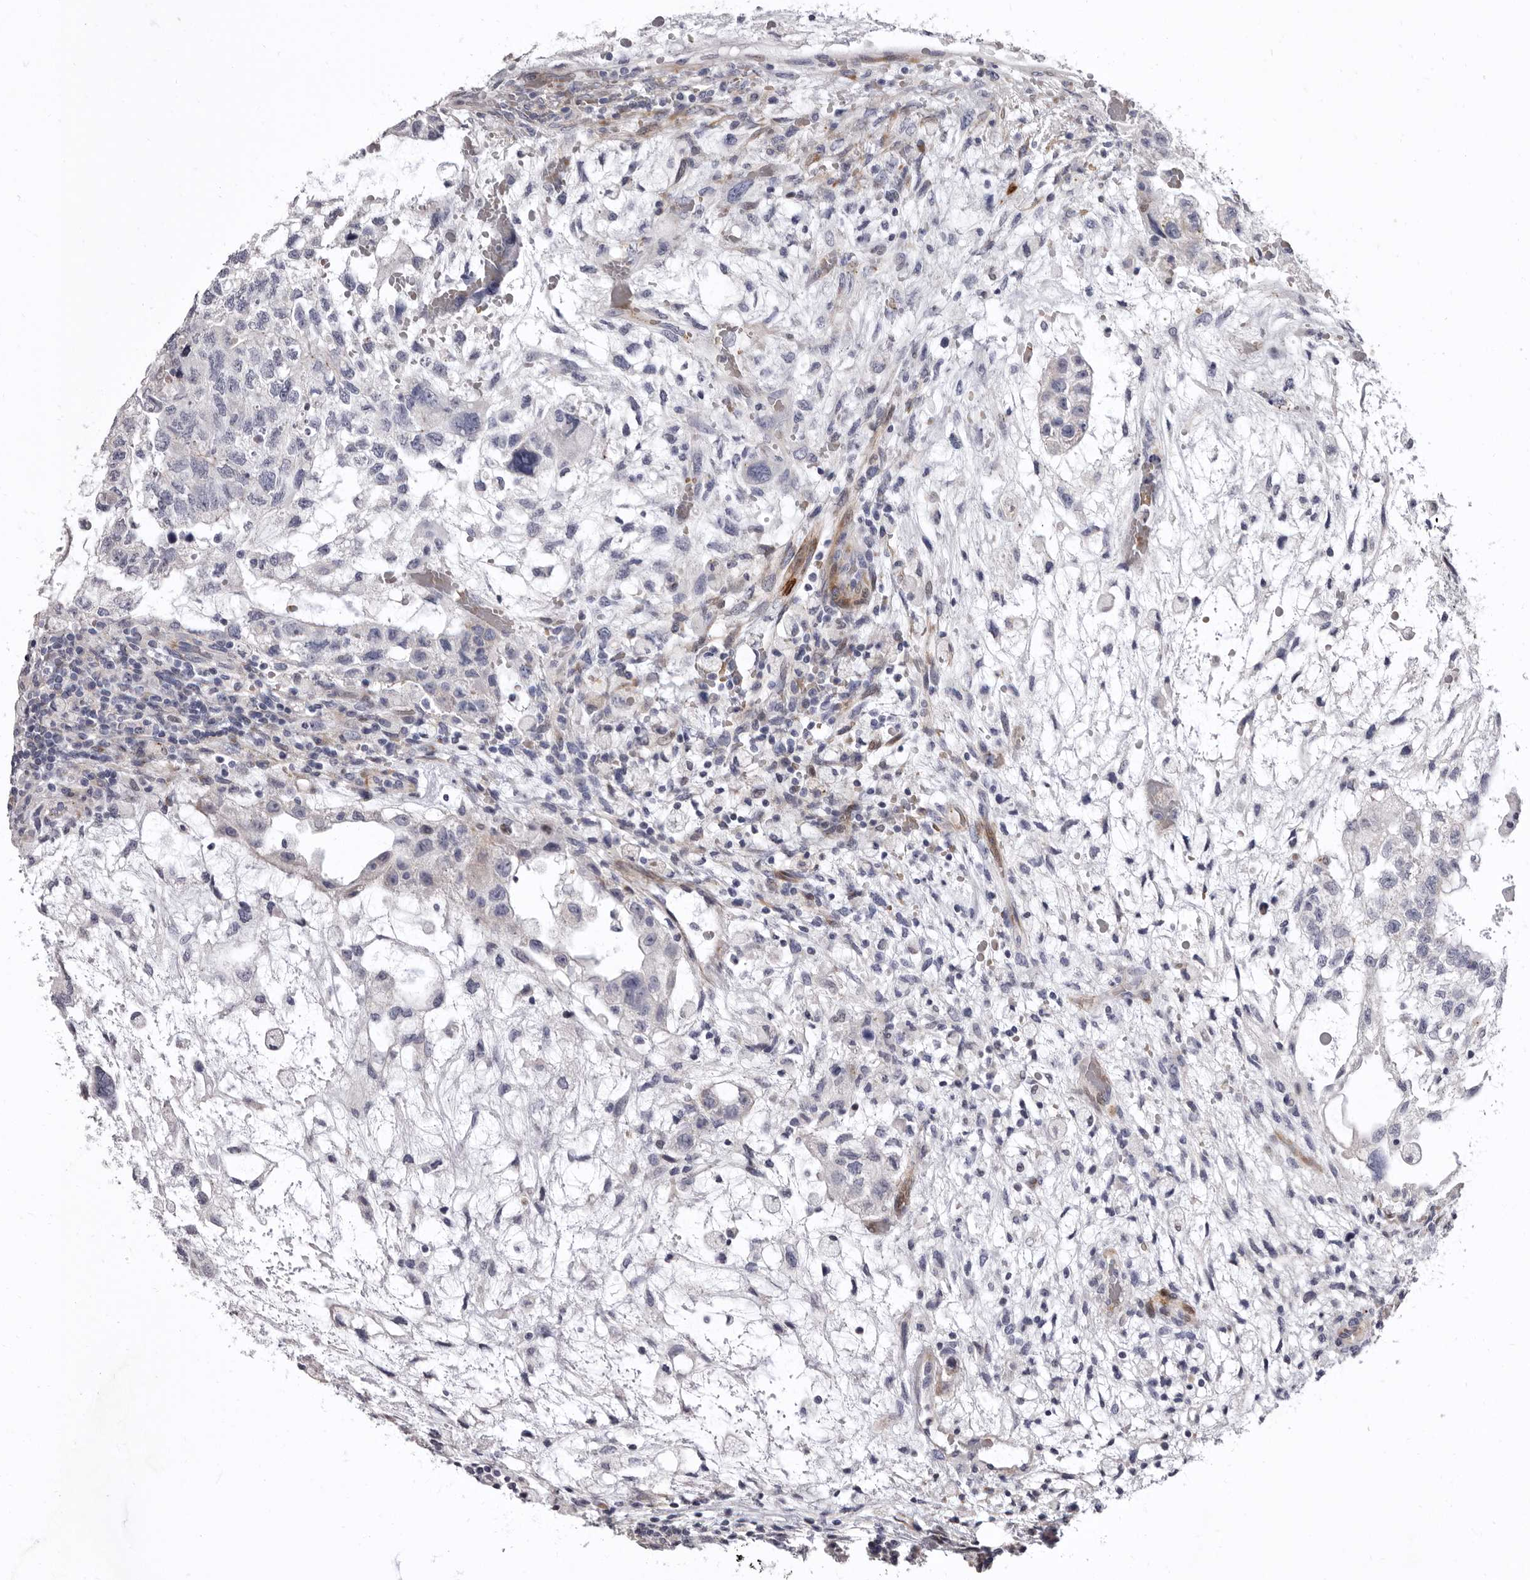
{"staining": {"intensity": "negative", "quantity": "none", "location": "none"}, "tissue": "testis cancer", "cell_type": "Tumor cells", "image_type": "cancer", "snomed": [{"axis": "morphology", "description": "Carcinoma, Embryonal, NOS"}, {"axis": "topography", "description": "Testis"}], "caption": "Tumor cells show no significant protein staining in testis embryonal carcinoma.", "gene": "AIDA", "patient": {"sex": "male", "age": 36}}